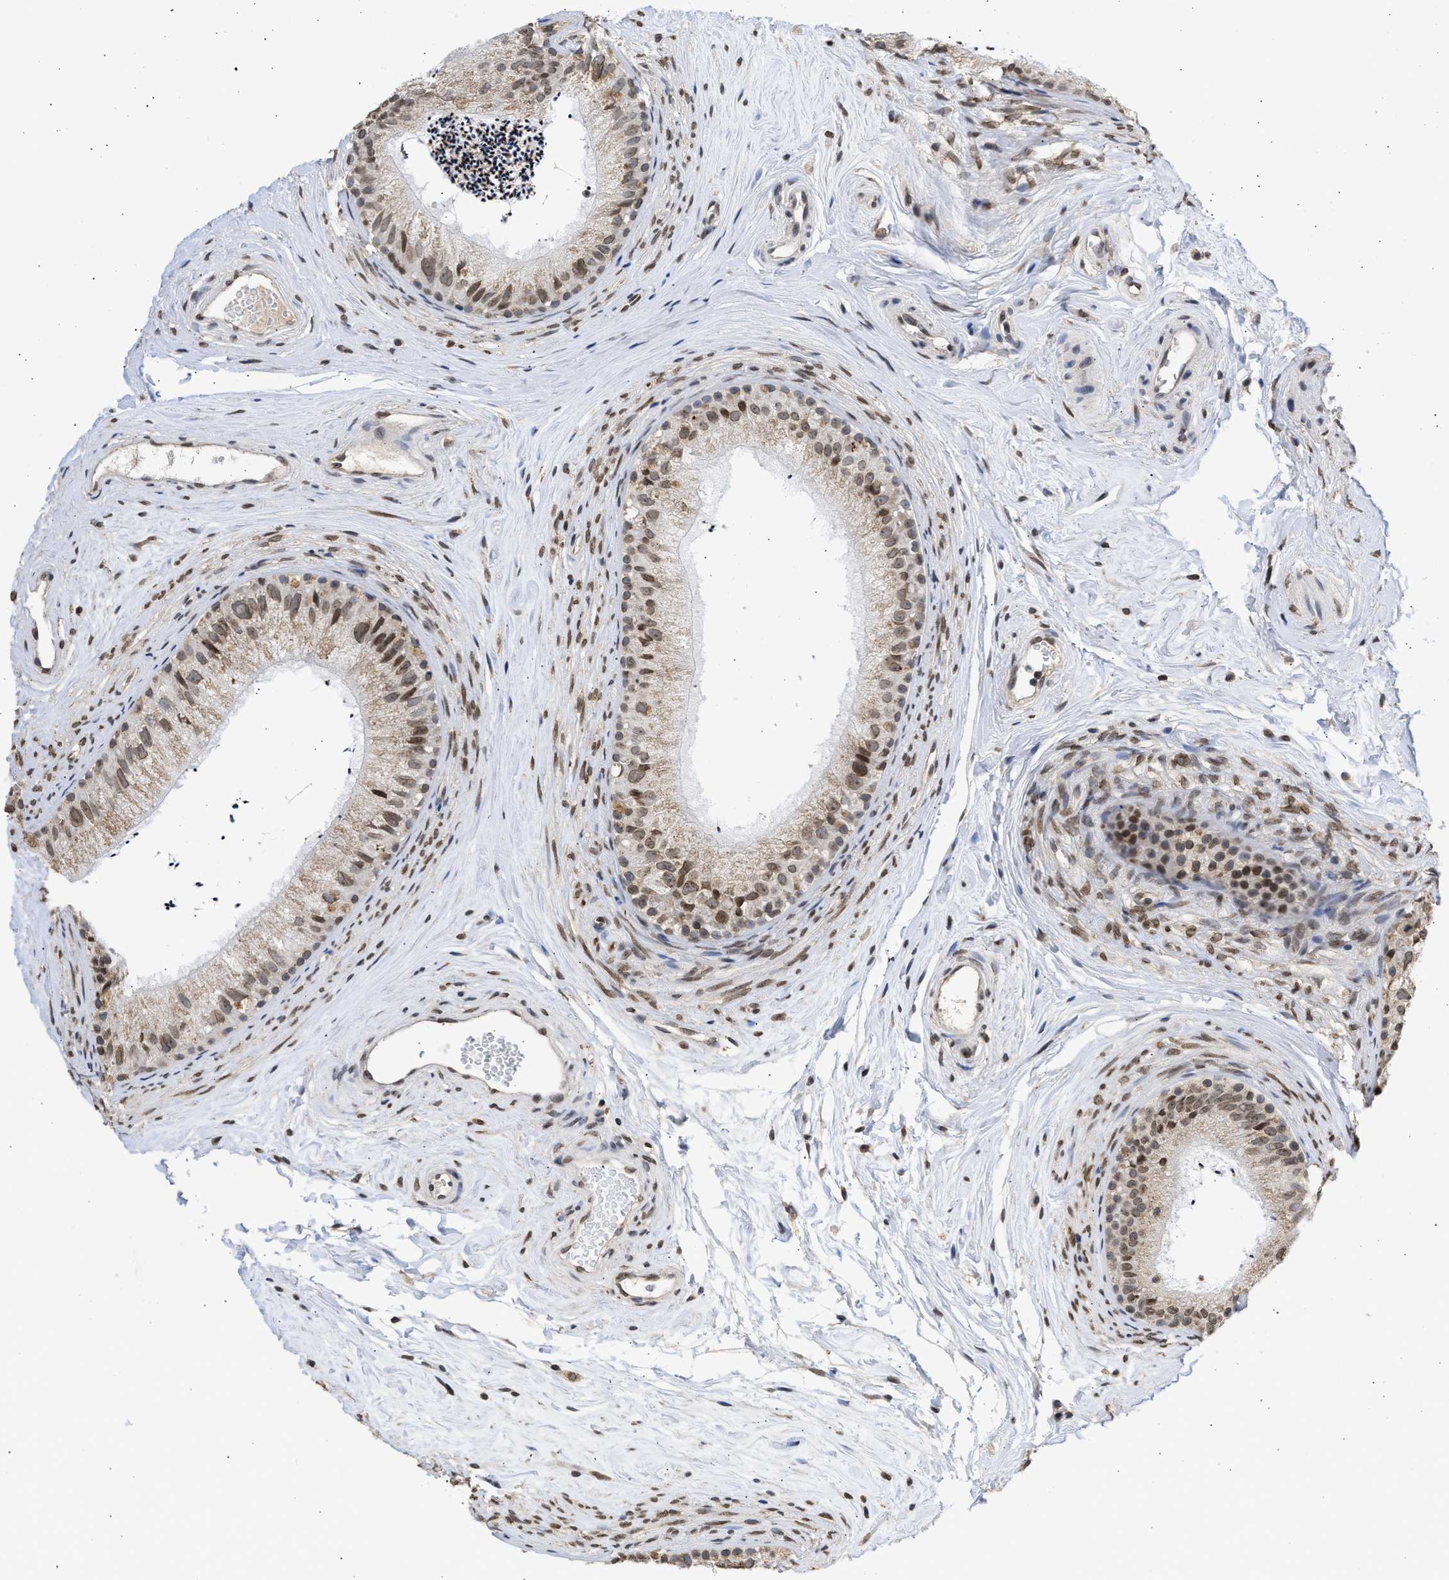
{"staining": {"intensity": "moderate", "quantity": "25%-75%", "location": "cytoplasmic/membranous,nuclear"}, "tissue": "epididymis", "cell_type": "Glandular cells", "image_type": "normal", "snomed": [{"axis": "morphology", "description": "Normal tissue, NOS"}, {"axis": "topography", "description": "Epididymis"}], "caption": "Immunohistochemistry (IHC) photomicrograph of benign epididymis: epididymis stained using immunohistochemistry (IHC) exhibits medium levels of moderate protein expression localized specifically in the cytoplasmic/membranous,nuclear of glandular cells, appearing as a cytoplasmic/membranous,nuclear brown color.", "gene": "NUP35", "patient": {"sex": "male", "age": 56}}